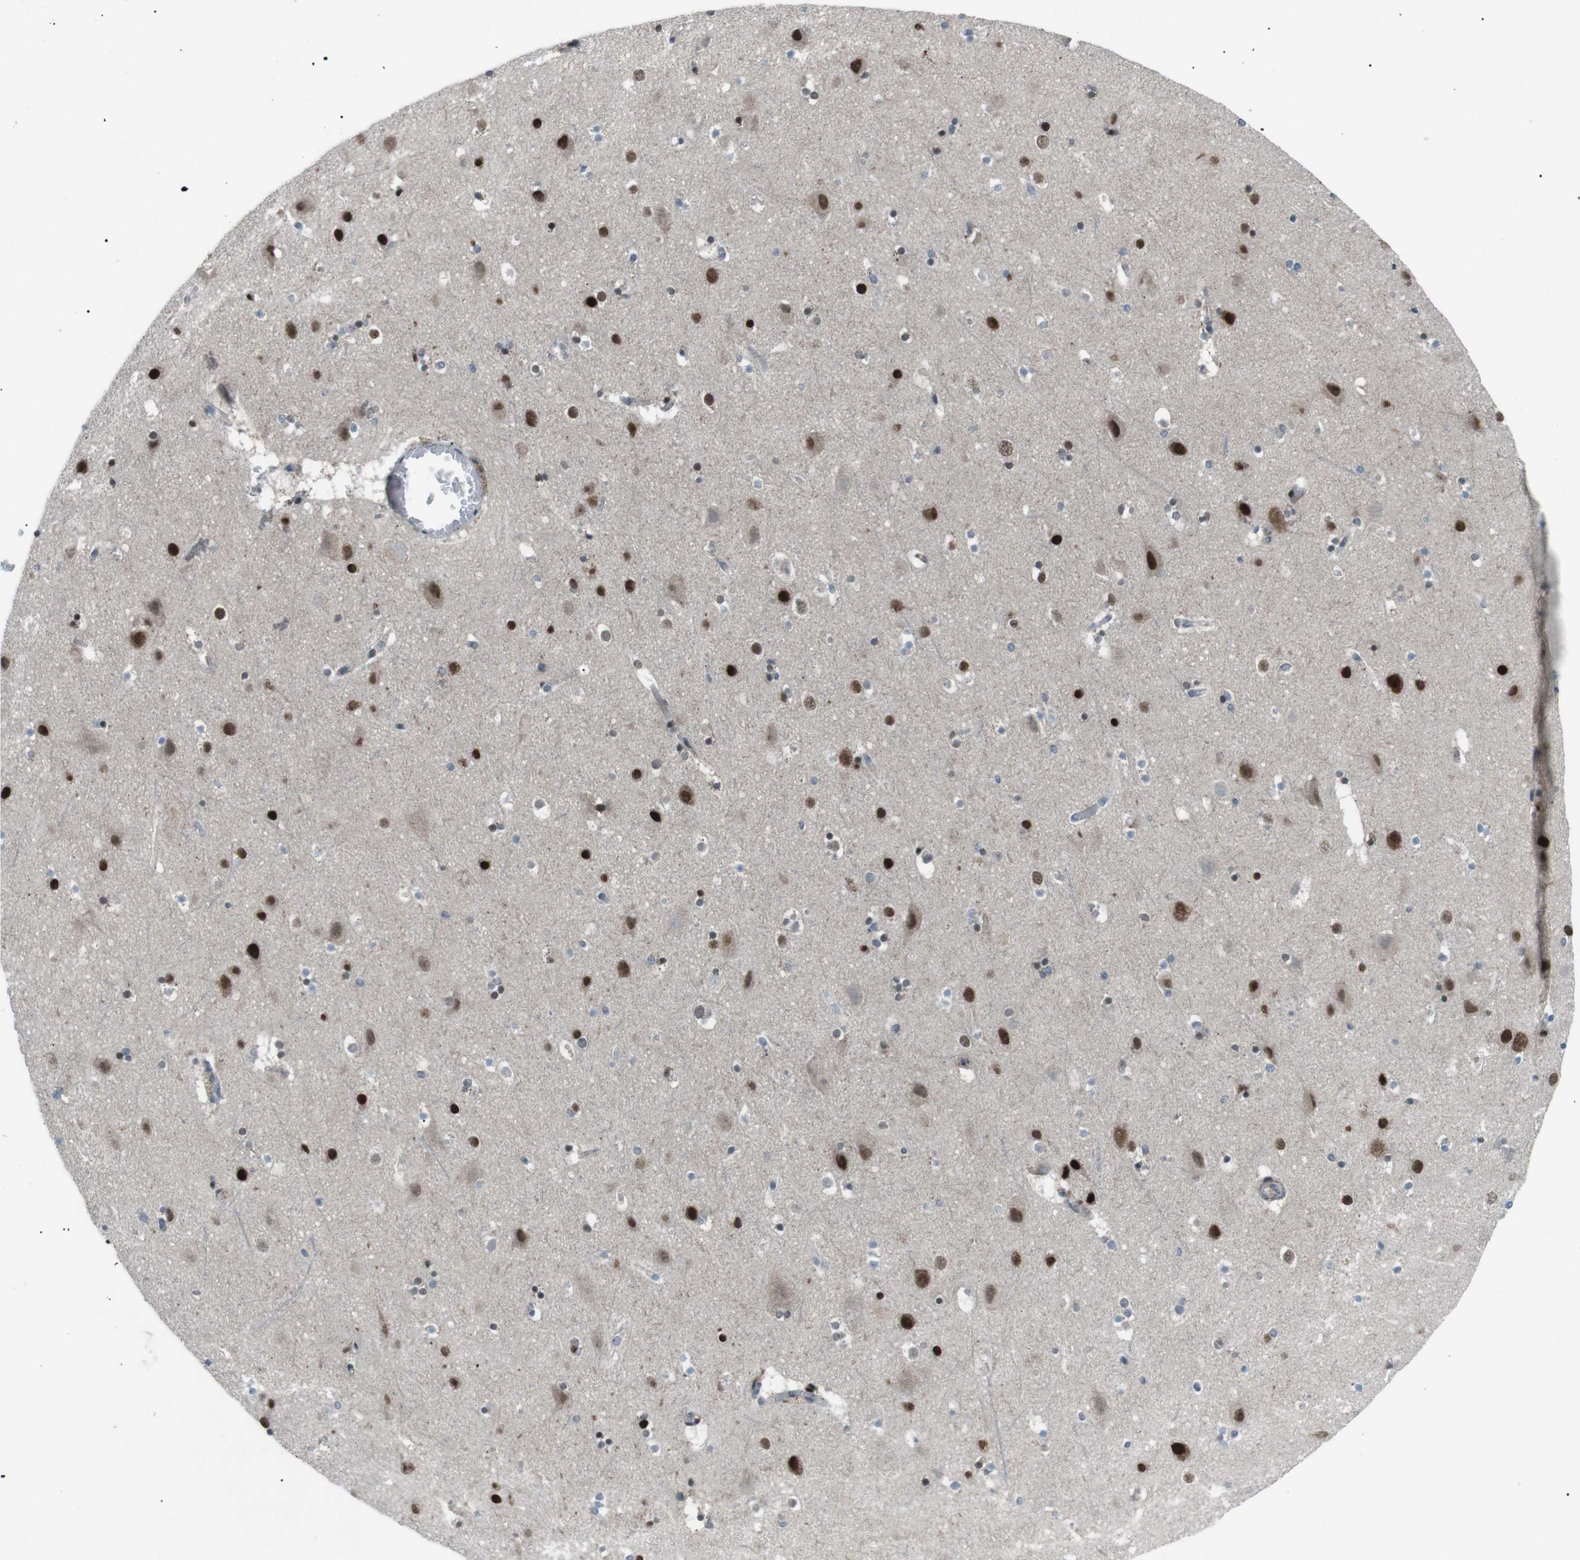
{"staining": {"intensity": "negative", "quantity": "none", "location": "none"}, "tissue": "cerebral cortex", "cell_type": "Endothelial cells", "image_type": "normal", "snomed": [{"axis": "morphology", "description": "Normal tissue, NOS"}, {"axis": "topography", "description": "Cerebral cortex"}], "caption": "Protein analysis of unremarkable cerebral cortex shows no significant expression in endothelial cells. (Immunohistochemistry (ihc), brightfield microscopy, high magnification).", "gene": "ARID5B", "patient": {"sex": "male", "age": 45}}